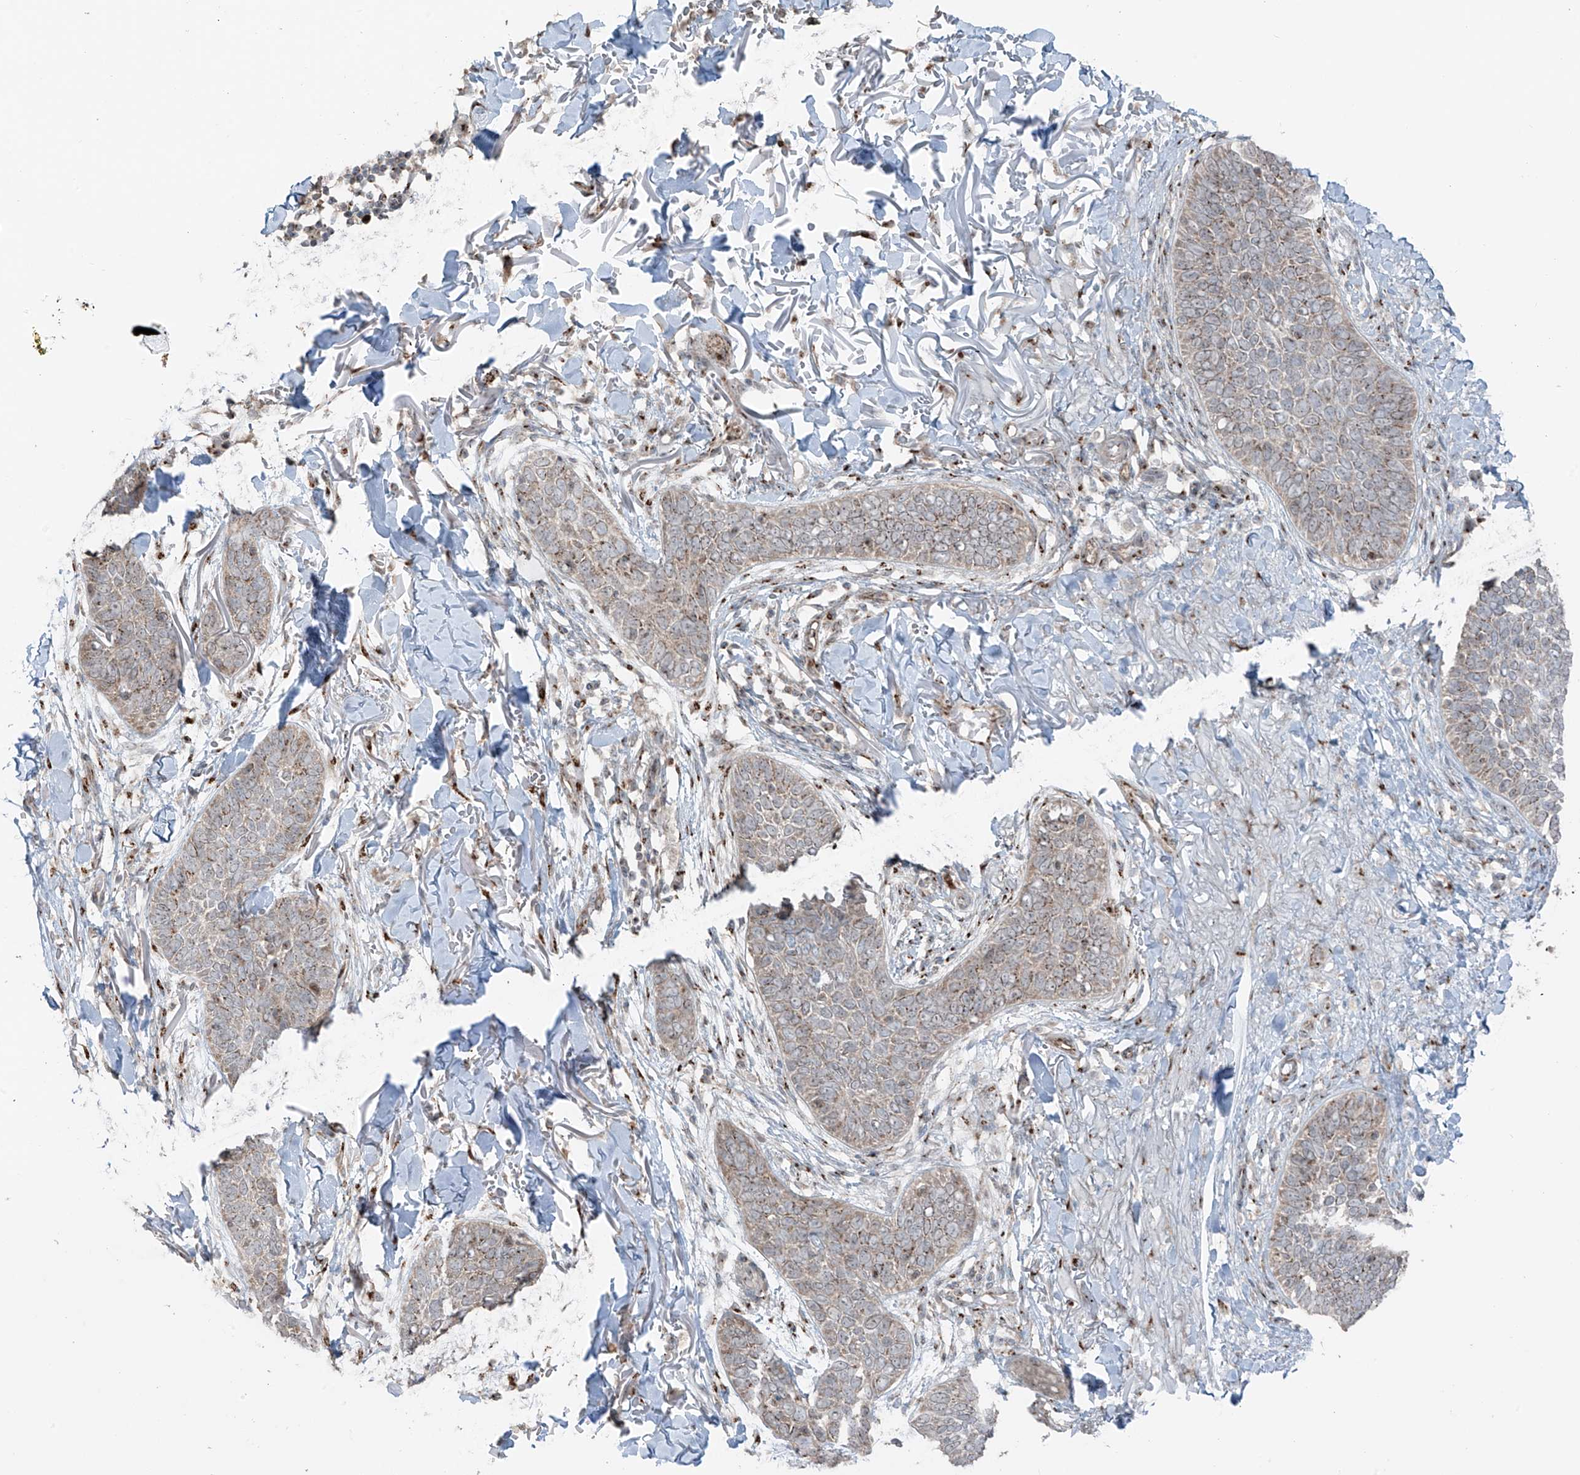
{"staining": {"intensity": "weak", "quantity": "25%-75%", "location": "cytoplasmic/membranous"}, "tissue": "skin cancer", "cell_type": "Tumor cells", "image_type": "cancer", "snomed": [{"axis": "morphology", "description": "Basal cell carcinoma"}, {"axis": "topography", "description": "Skin"}], "caption": "Immunohistochemistry (IHC) micrograph of neoplastic tissue: human basal cell carcinoma (skin) stained using immunohistochemistry exhibits low levels of weak protein expression localized specifically in the cytoplasmic/membranous of tumor cells, appearing as a cytoplasmic/membranous brown color.", "gene": "ERLEC1", "patient": {"sex": "male", "age": 85}}